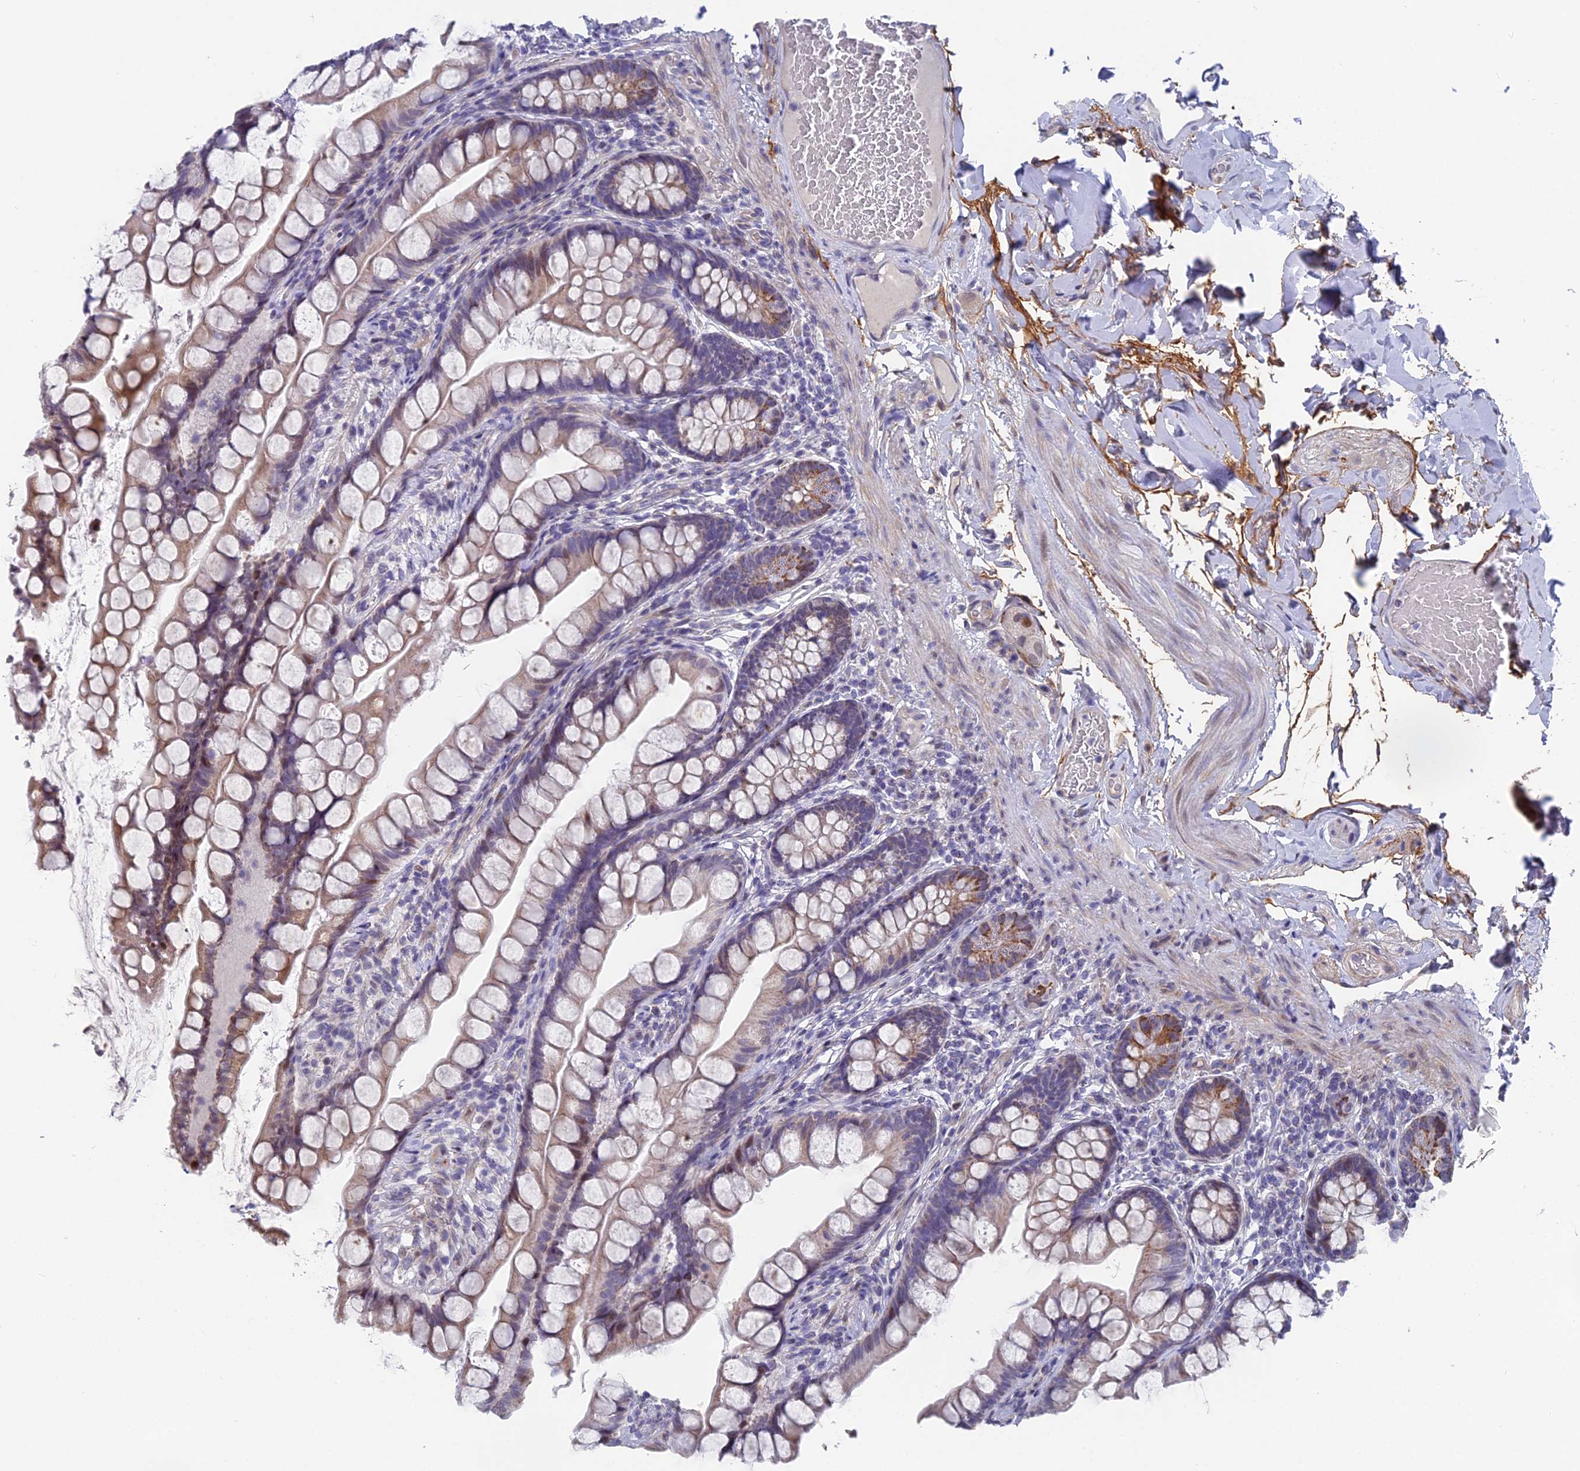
{"staining": {"intensity": "moderate", "quantity": "<25%", "location": "cytoplasmic/membranous,nuclear"}, "tissue": "small intestine", "cell_type": "Glandular cells", "image_type": "normal", "snomed": [{"axis": "morphology", "description": "Normal tissue, NOS"}, {"axis": "topography", "description": "Small intestine"}], "caption": "Immunohistochemical staining of benign human small intestine demonstrates <25% levels of moderate cytoplasmic/membranous,nuclear protein positivity in approximately <25% of glandular cells.", "gene": "XKR9", "patient": {"sex": "male", "age": 70}}